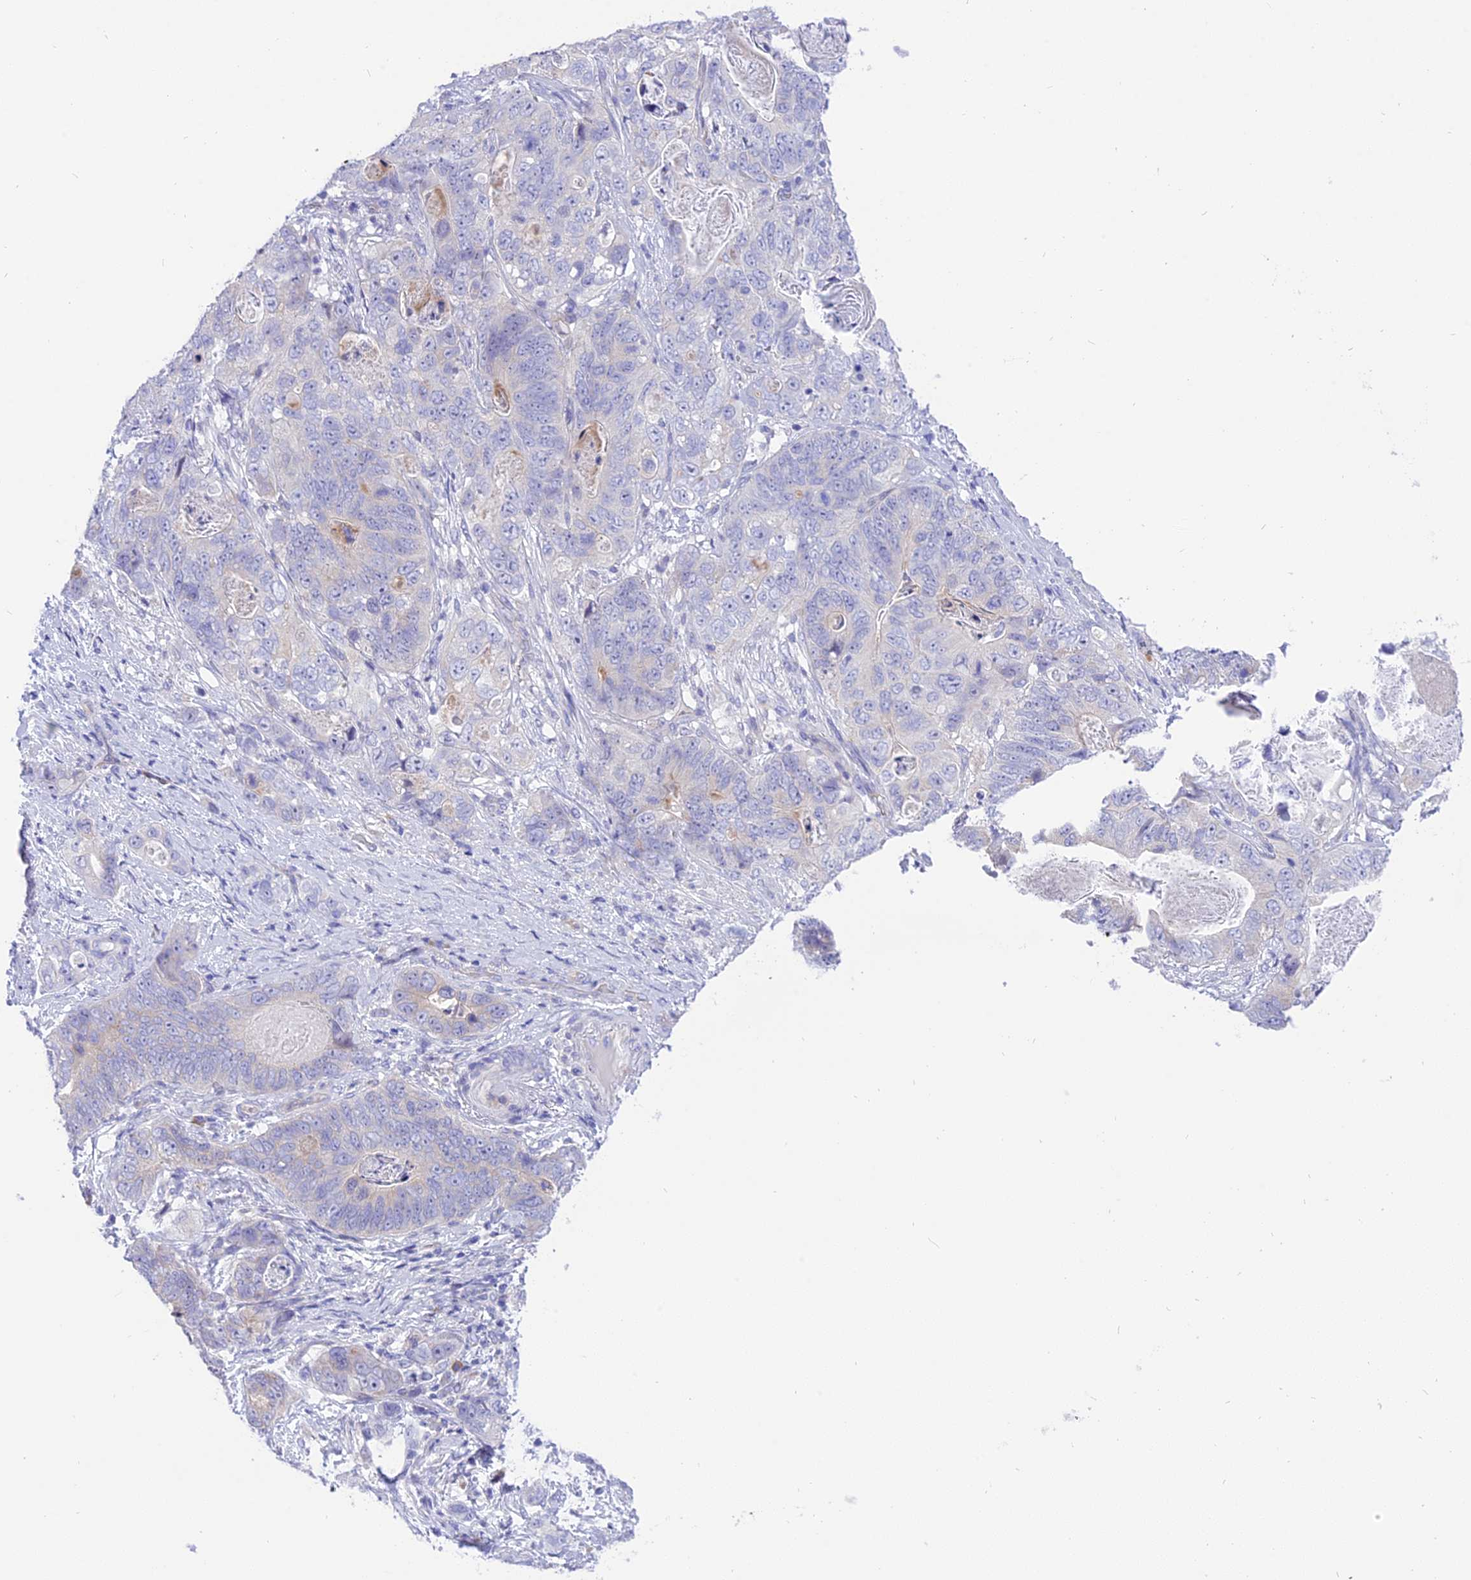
{"staining": {"intensity": "negative", "quantity": "none", "location": "none"}, "tissue": "stomach cancer", "cell_type": "Tumor cells", "image_type": "cancer", "snomed": [{"axis": "morphology", "description": "Normal tissue, NOS"}, {"axis": "morphology", "description": "Adenocarcinoma, NOS"}, {"axis": "topography", "description": "Stomach"}], "caption": "This histopathology image is of stomach cancer (adenocarcinoma) stained with immunohistochemistry (IHC) to label a protein in brown with the nuclei are counter-stained blue. There is no staining in tumor cells. (Brightfield microscopy of DAB (3,3'-diaminobenzidine) IHC at high magnification).", "gene": "DCAF16", "patient": {"sex": "female", "age": 89}}